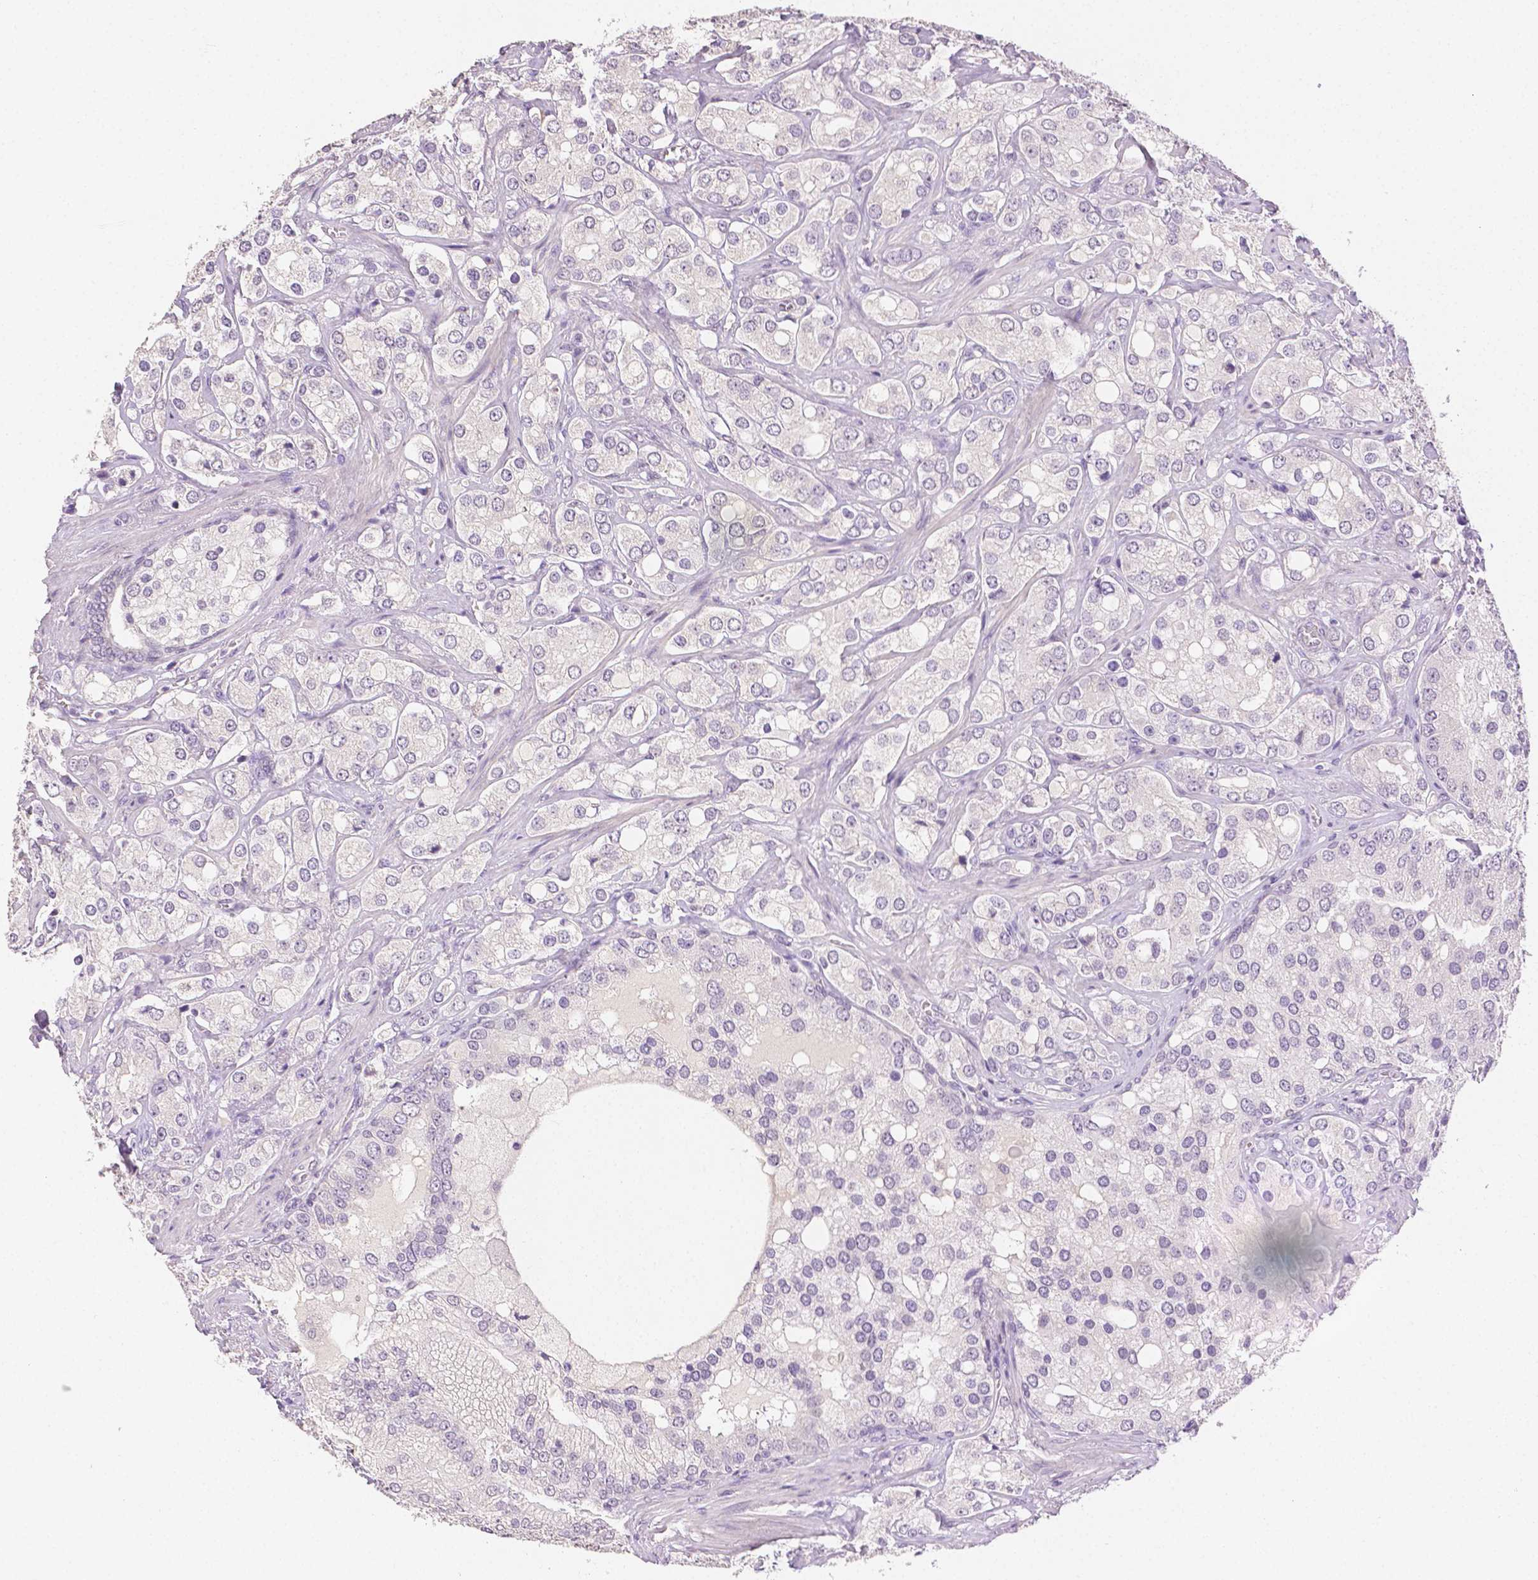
{"staining": {"intensity": "negative", "quantity": "none", "location": "none"}, "tissue": "prostate cancer", "cell_type": "Tumor cells", "image_type": "cancer", "snomed": [{"axis": "morphology", "description": "Adenocarcinoma, High grade"}, {"axis": "topography", "description": "Prostate"}], "caption": "Prostate cancer (high-grade adenocarcinoma) was stained to show a protein in brown. There is no significant positivity in tumor cells. (Immunohistochemistry, brightfield microscopy, high magnification).", "gene": "TGM1", "patient": {"sex": "male", "age": 67}}